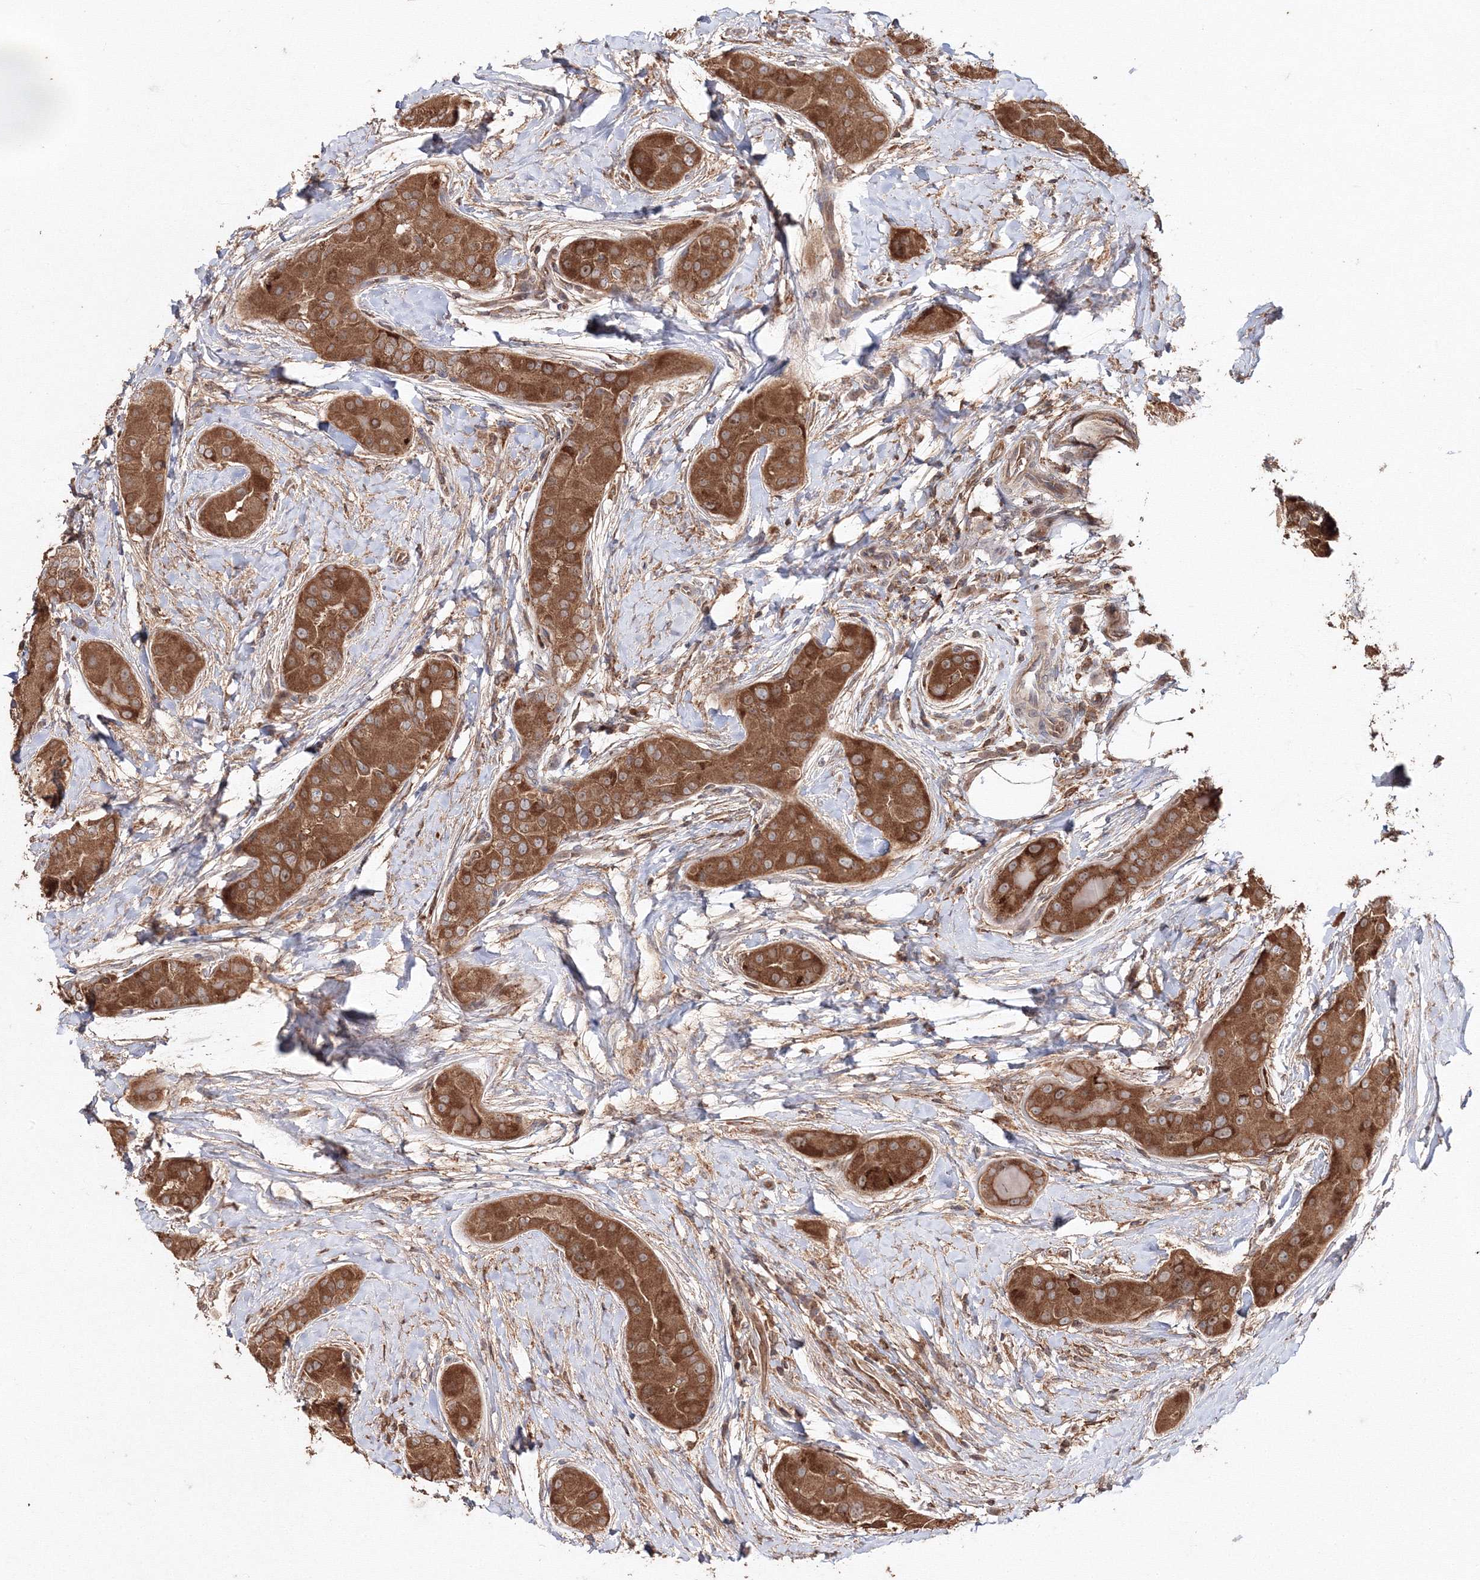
{"staining": {"intensity": "strong", "quantity": ">75%", "location": "cytoplasmic/membranous"}, "tissue": "thyroid cancer", "cell_type": "Tumor cells", "image_type": "cancer", "snomed": [{"axis": "morphology", "description": "Papillary adenocarcinoma, NOS"}, {"axis": "topography", "description": "Thyroid gland"}], "caption": "Thyroid cancer stained for a protein reveals strong cytoplasmic/membranous positivity in tumor cells. The protein is stained brown, and the nuclei are stained in blue (DAB (3,3'-diaminobenzidine) IHC with brightfield microscopy, high magnification).", "gene": "DDO", "patient": {"sex": "male", "age": 33}}